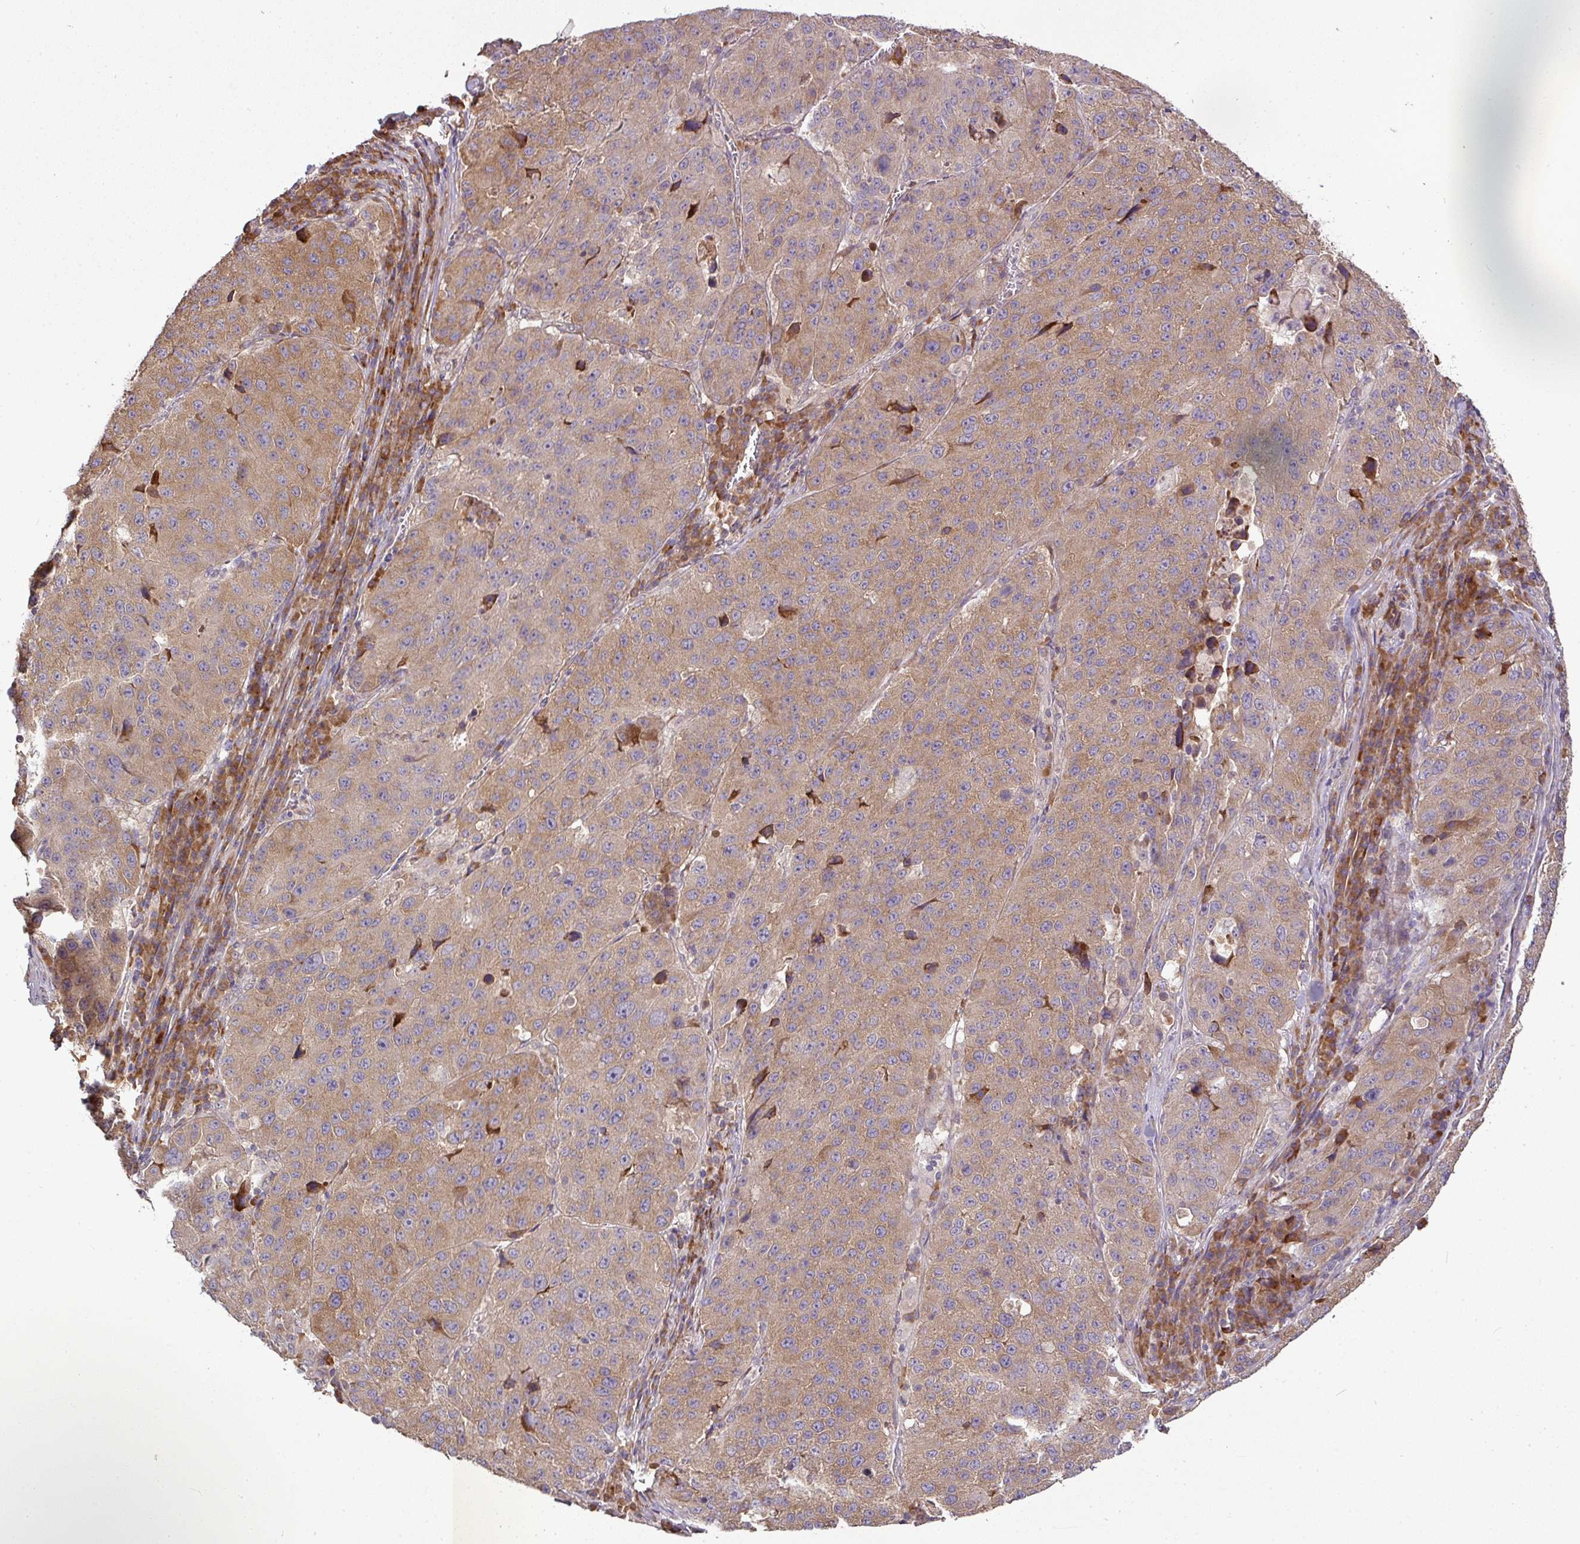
{"staining": {"intensity": "moderate", "quantity": ">75%", "location": "cytoplasmic/membranous"}, "tissue": "stomach cancer", "cell_type": "Tumor cells", "image_type": "cancer", "snomed": [{"axis": "morphology", "description": "Adenocarcinoma, NOS"}, {"axis": "topography", "description": "Stomach"}], "caption": "DAB immunohistochemical staining of human stomach cancer (adenocarcinoma) exhibits moderate cytoplasmic/membranous protein staining in about >75% of tumor cells.", "gene": "GALP", "patient": {"sex": "male", "age": 71}}